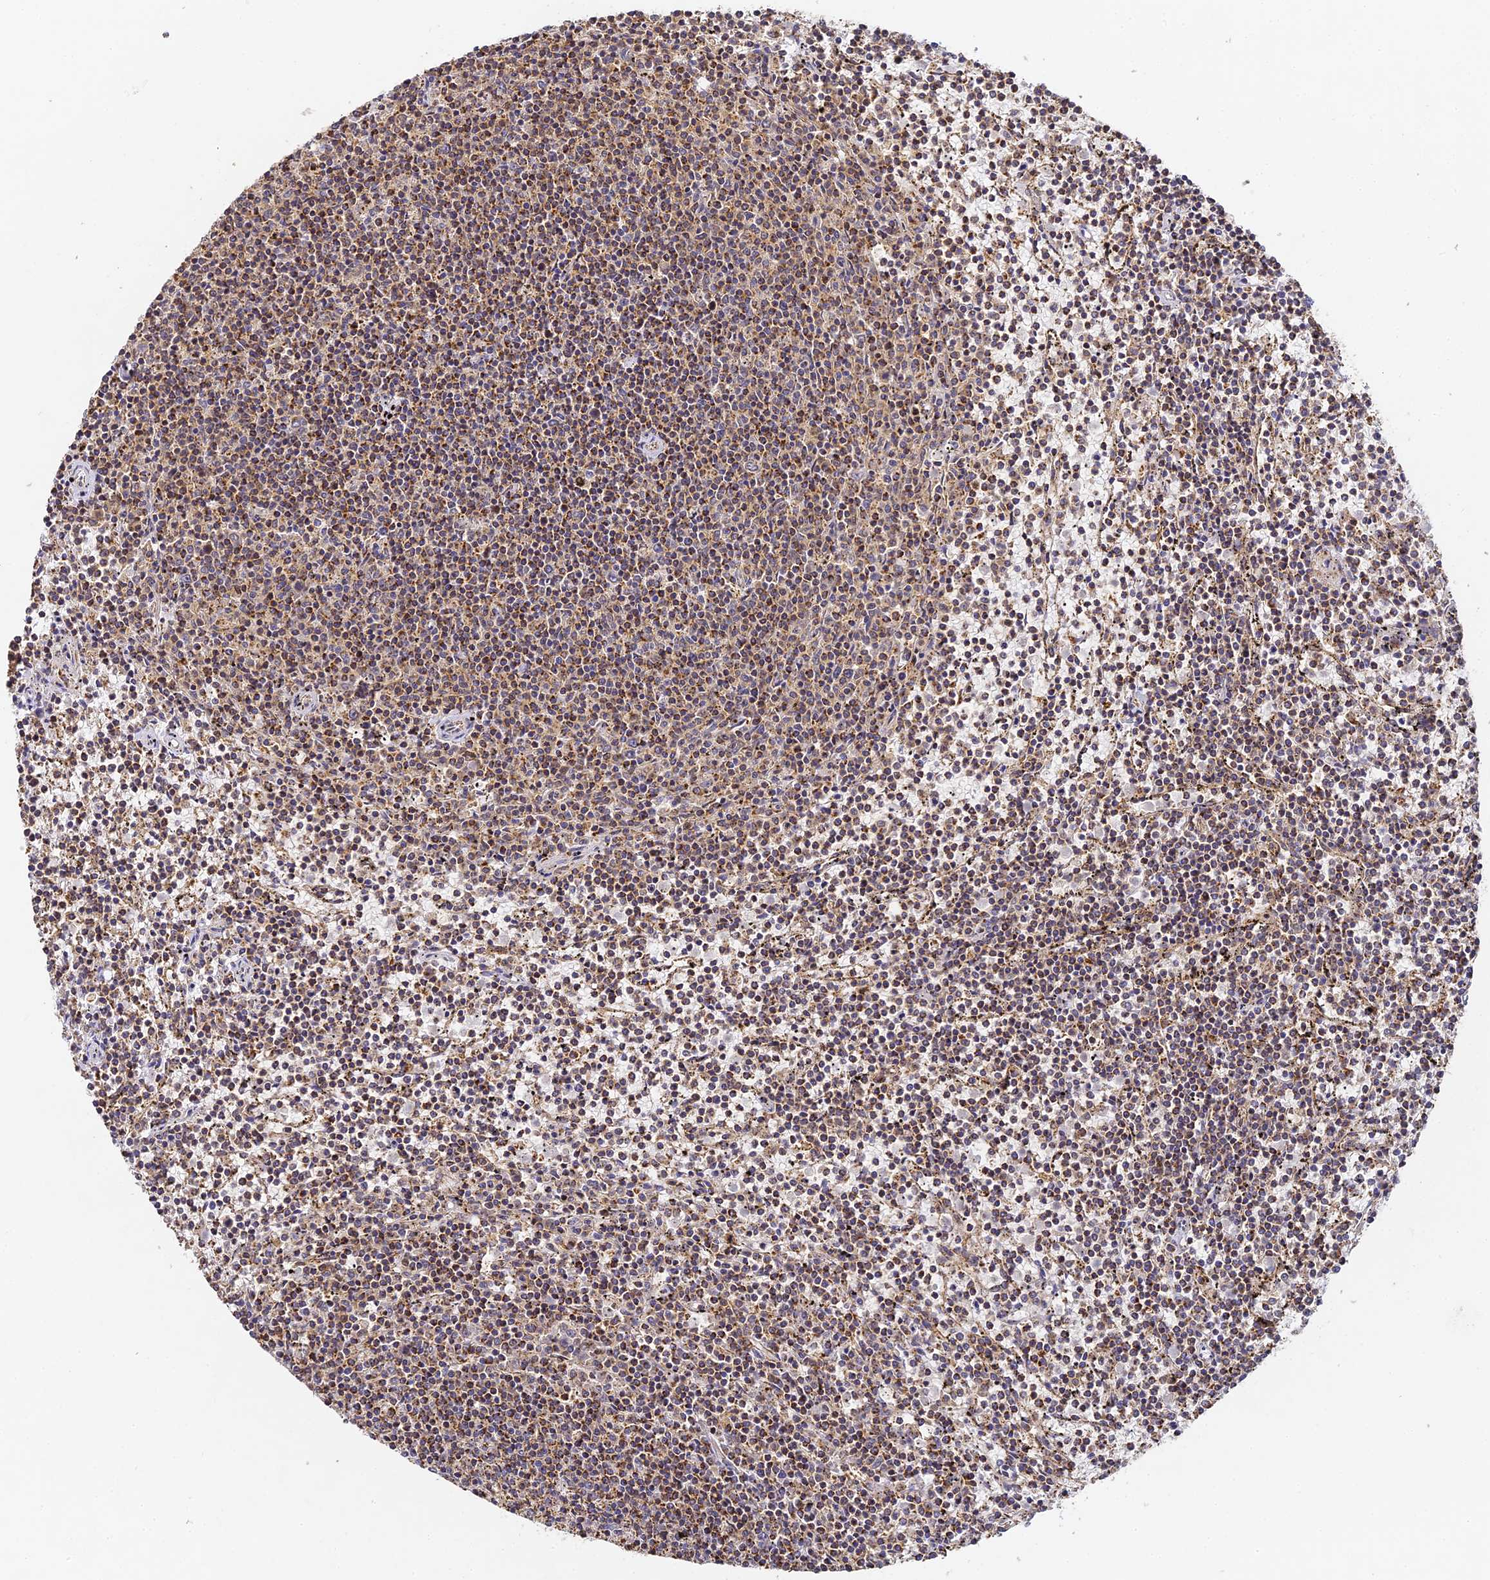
{"staining": {"intensity": "moderate", "quantity": "25%-75%", "location": "cytoplasmic/membranous"}, "tissue": "lymphoma", "cell_type": "Tumor cells", "image_type": "cancer", "snomed": [{"axis": "morphology", "description": "Malignant lymphoma, non-Hodgkin's type, Low grade"}, {"axis": "topography", "description": "Spleen"}], "caption": "High-magnification brightfield microscopy of low-grade malignant lymphoma, non-Hodgkin's type stained with DAB (3,3'-diaminobenzidine) (brown) and counterstained with hematoxylin (blue). tumor cells exhibit moderate cytoplasmic/membranous staining is present in about25%-75% of cells.", "gene": "DONSON", "patient": {"sex": "female", "age": 50}}